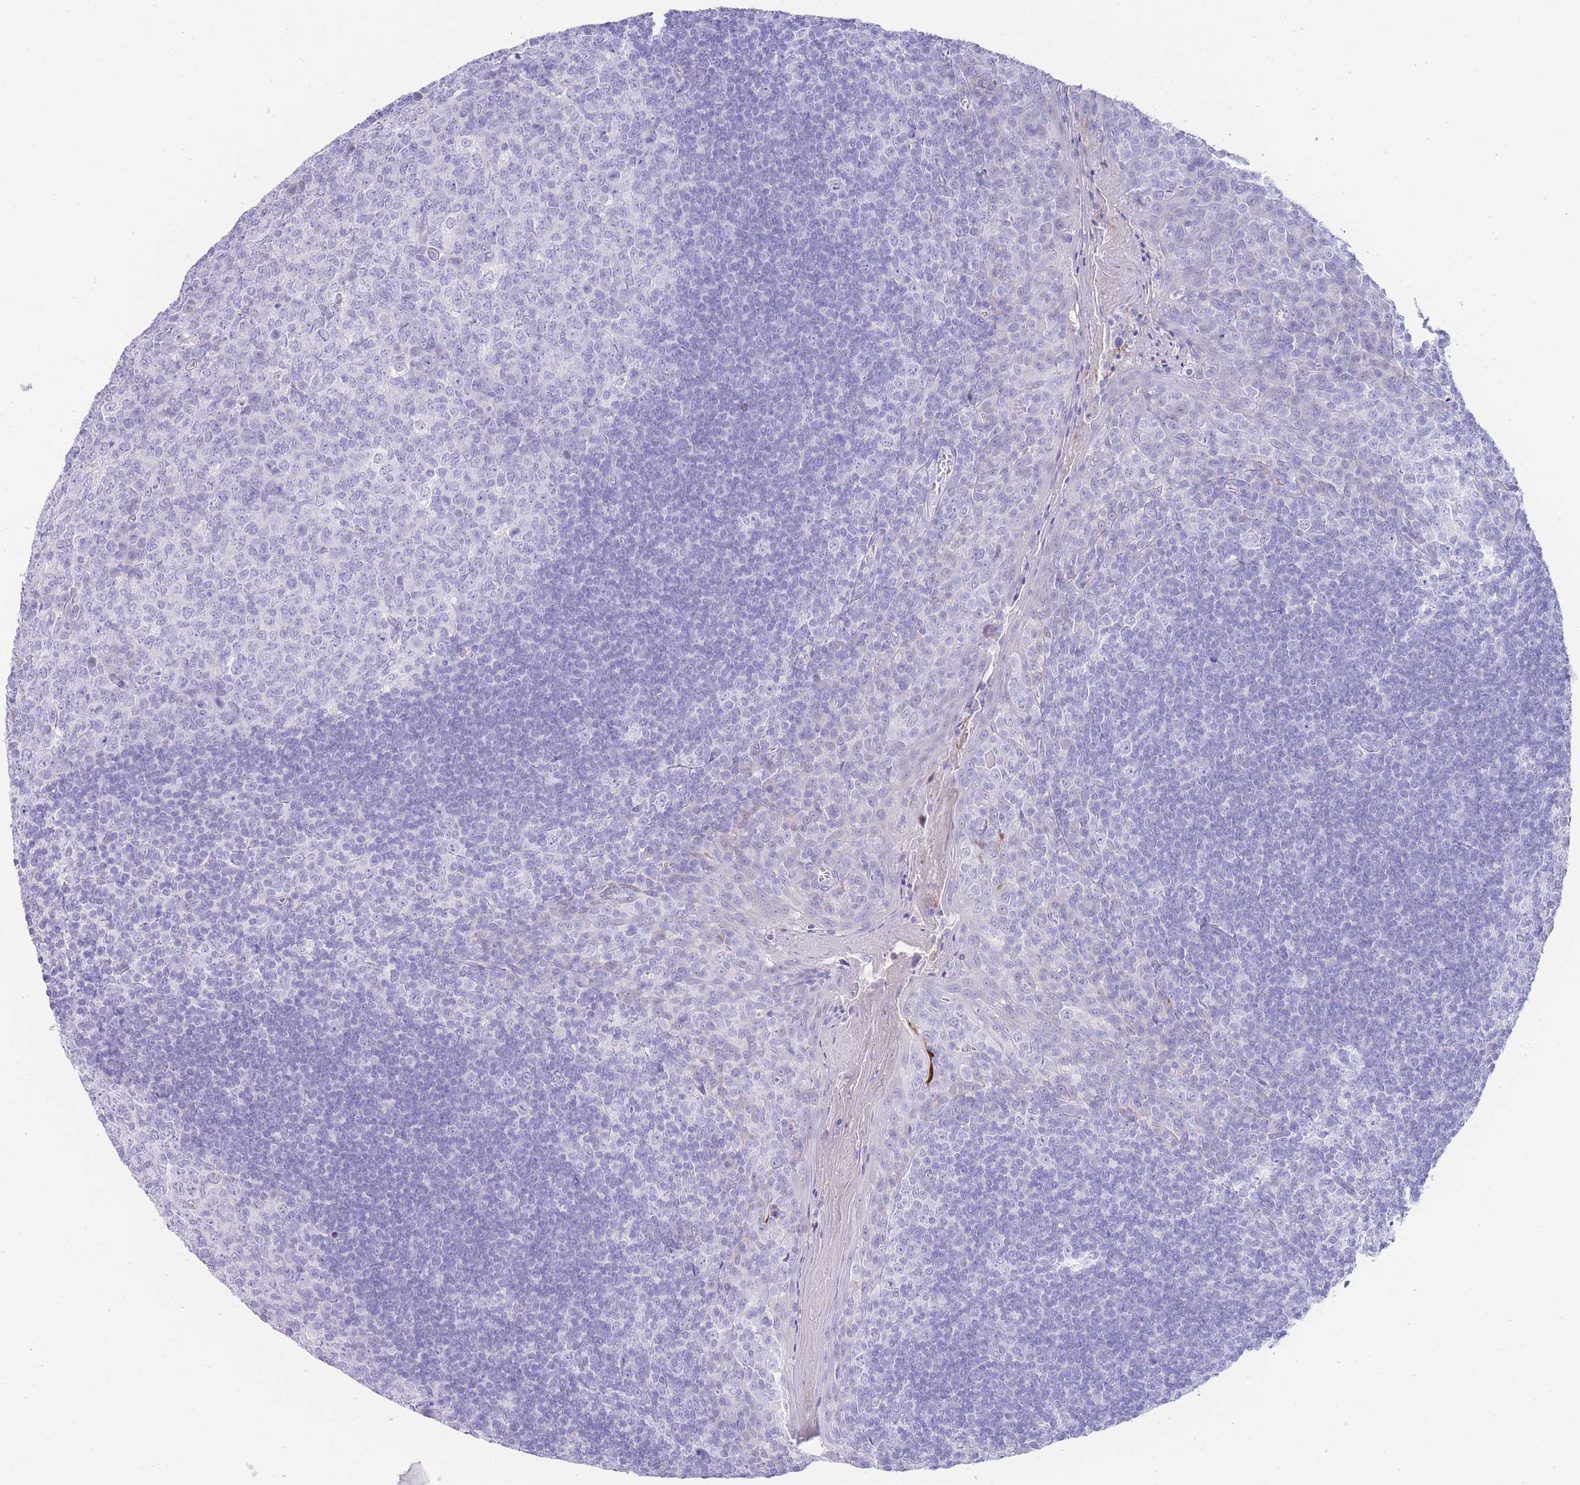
{"staining": {"intensity": "negative", "quantity": "none", "location": "none"}, "tissue": "tonsil", "cell_type": "Germinal center cells", "image_type": "normal", "snomed": [{"axis": "morphology", "description": "Normal tissue, NOS"}, {"axis": "topography", "description": "Tonsil"}], "caption": "Histopathology image shows no protein expression in germinal center cells of benign tonsil.", "gene": "LRRC37A2", "patient": {"sex": "male", "age": 27}}